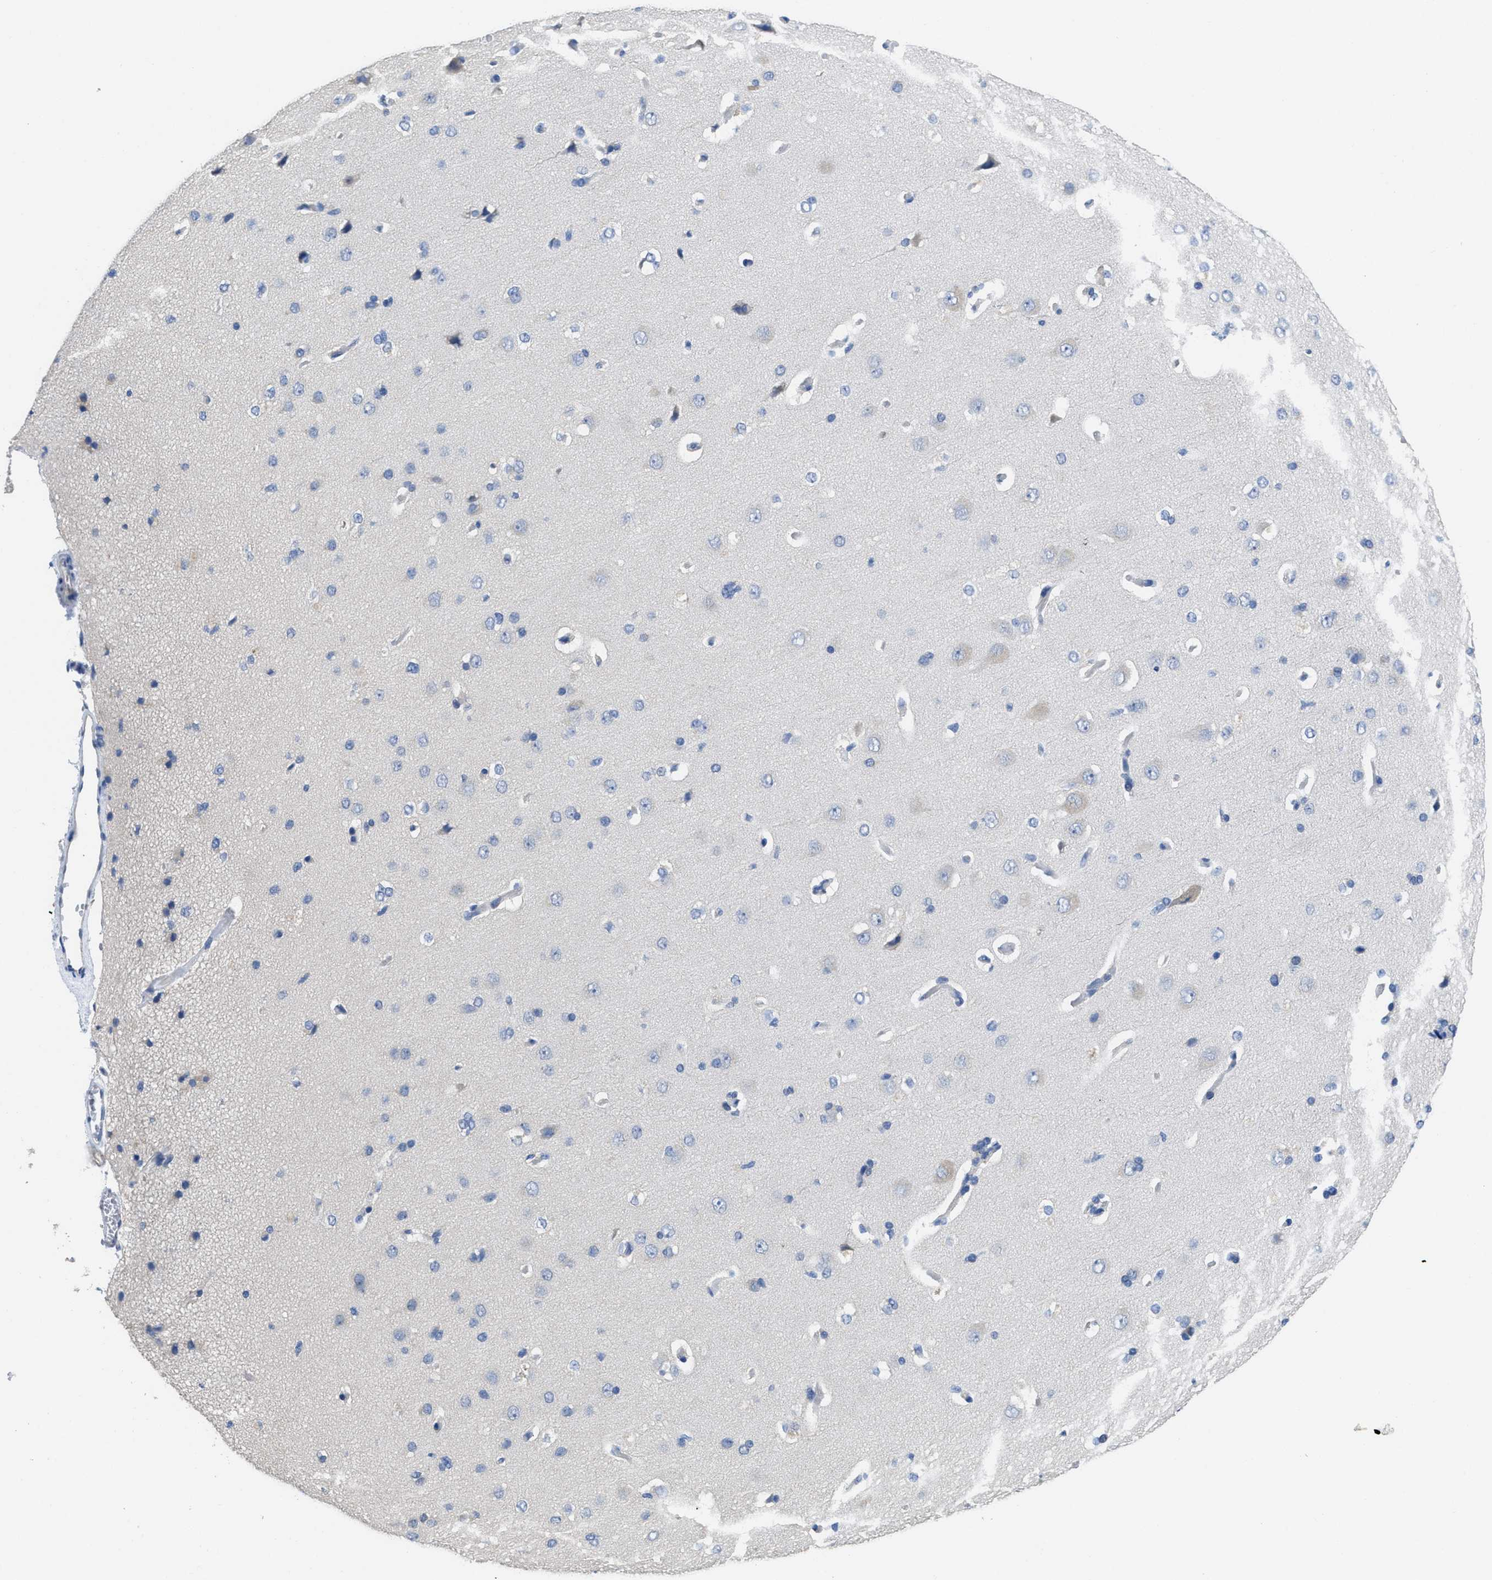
{"staining": {"intensity": "negative", "quantity": "none", "location": "none"}, "tissue": "cerebral cortex", "cell_type": "Endothelial cells", "image_type": "normal", "snomed": [{"axis": "morphology", "description": "Normal tissue, NOS"}, {"axis": "topography", "description": "Cerebral cortex"}], "caption": "Protein analysis of unremarkable cerebral cortex displays no significant expression in endothelial cells.", "gene": "CA9", "patient": {"sex": "male", "age": 62}}